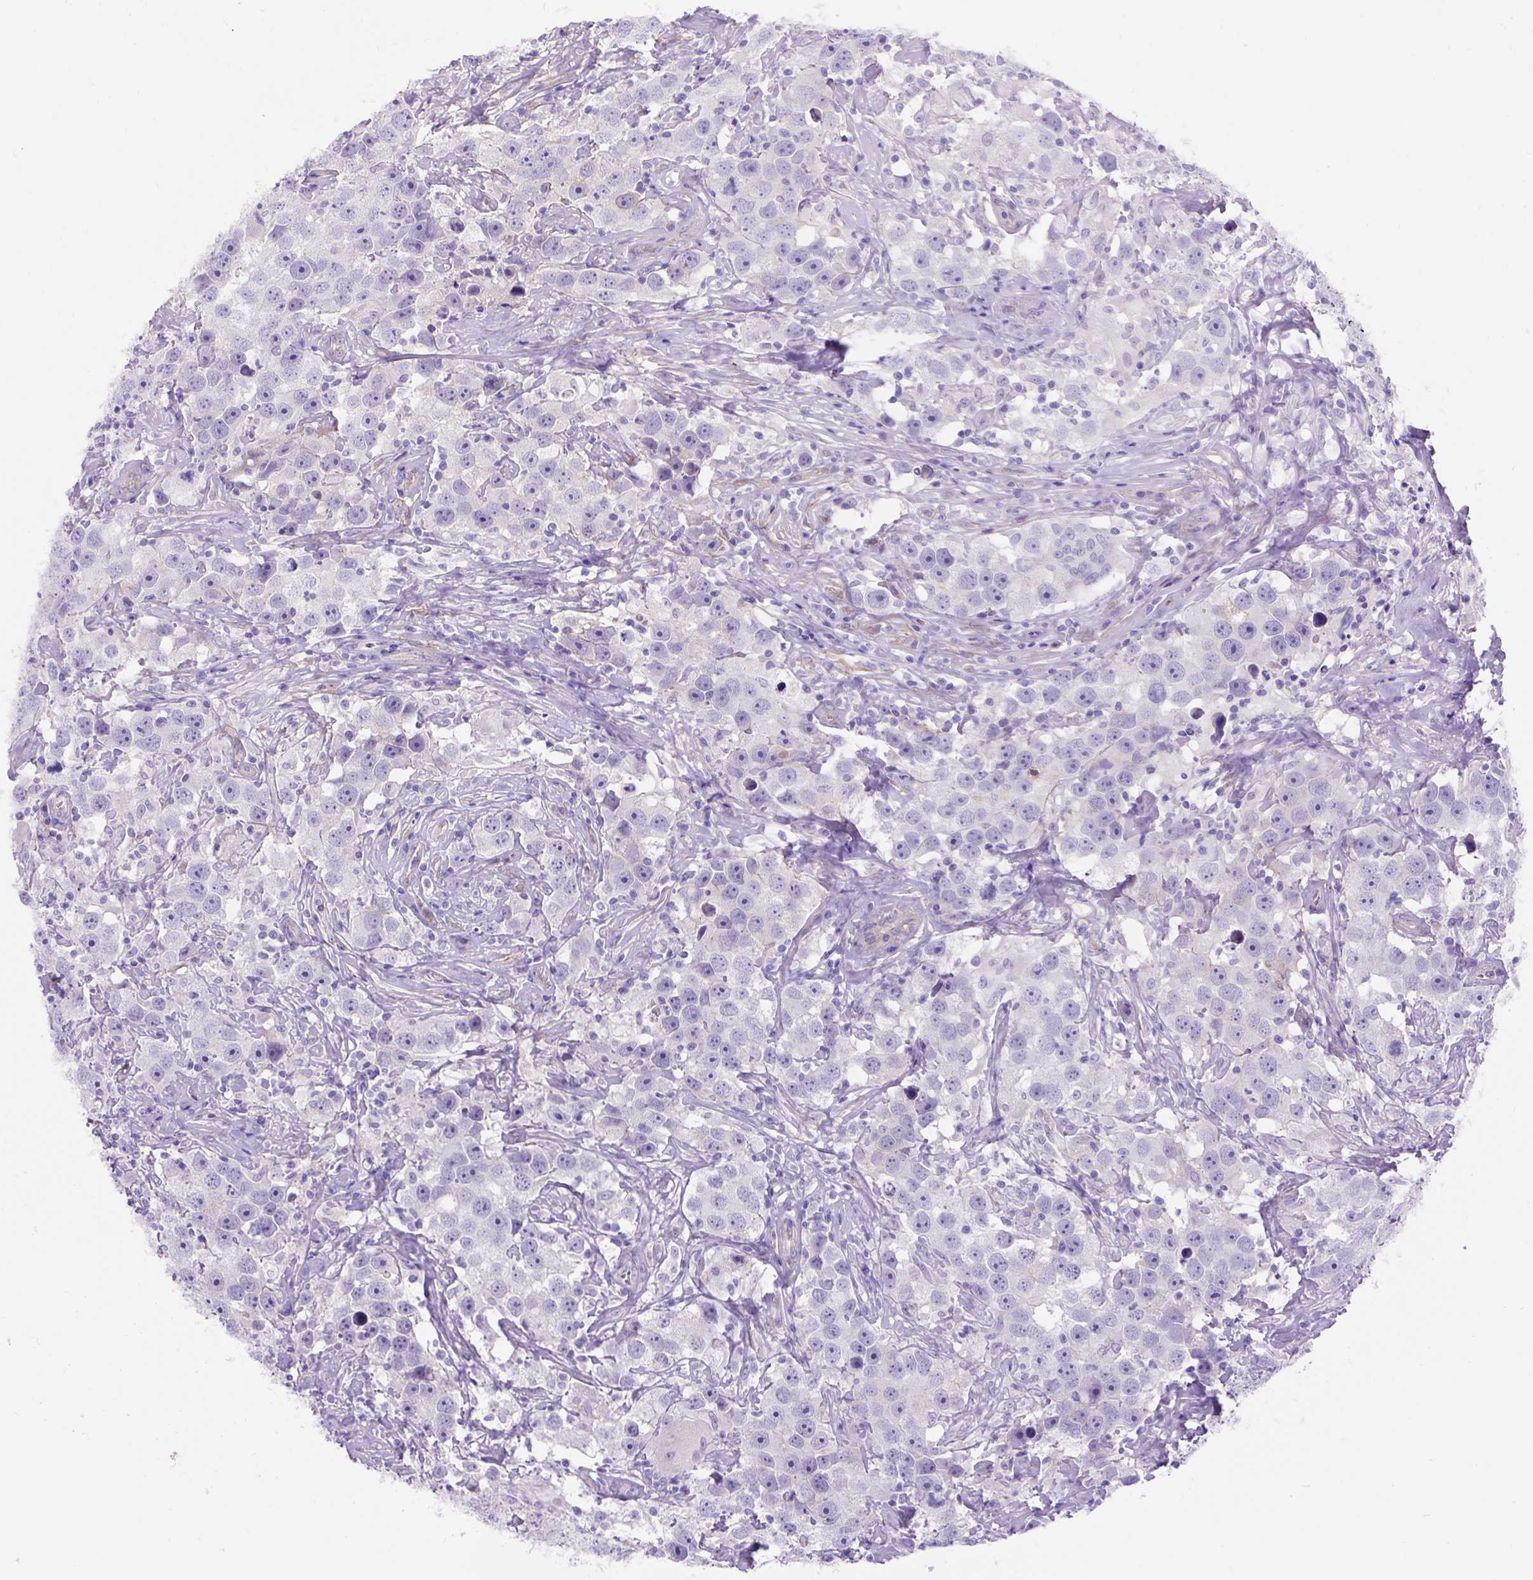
{"staining": {"intensity": "negative", "quantity": "none", "location": "none"}, "tissue": "testis cancer", "cell_type": "Tumor cells", "image_type": "cancer", "snomed": [{"axis": "morphology", "description": "Seminoma, NOS"}, {"axis": "topography", "description": "Testis"}], "caption": "IHC photomicrograph of neoplastic tissue: testis cancer (seminoma) stained with DAB (3,3'-diaminobenzidine) exhibits no significant protein staining in tumor cells. (DAB immunohistochemistry (IHC) with hematoxylin counter stain).", "gene": "EGFR", "patient": {"sex": "male", "age": 49}}